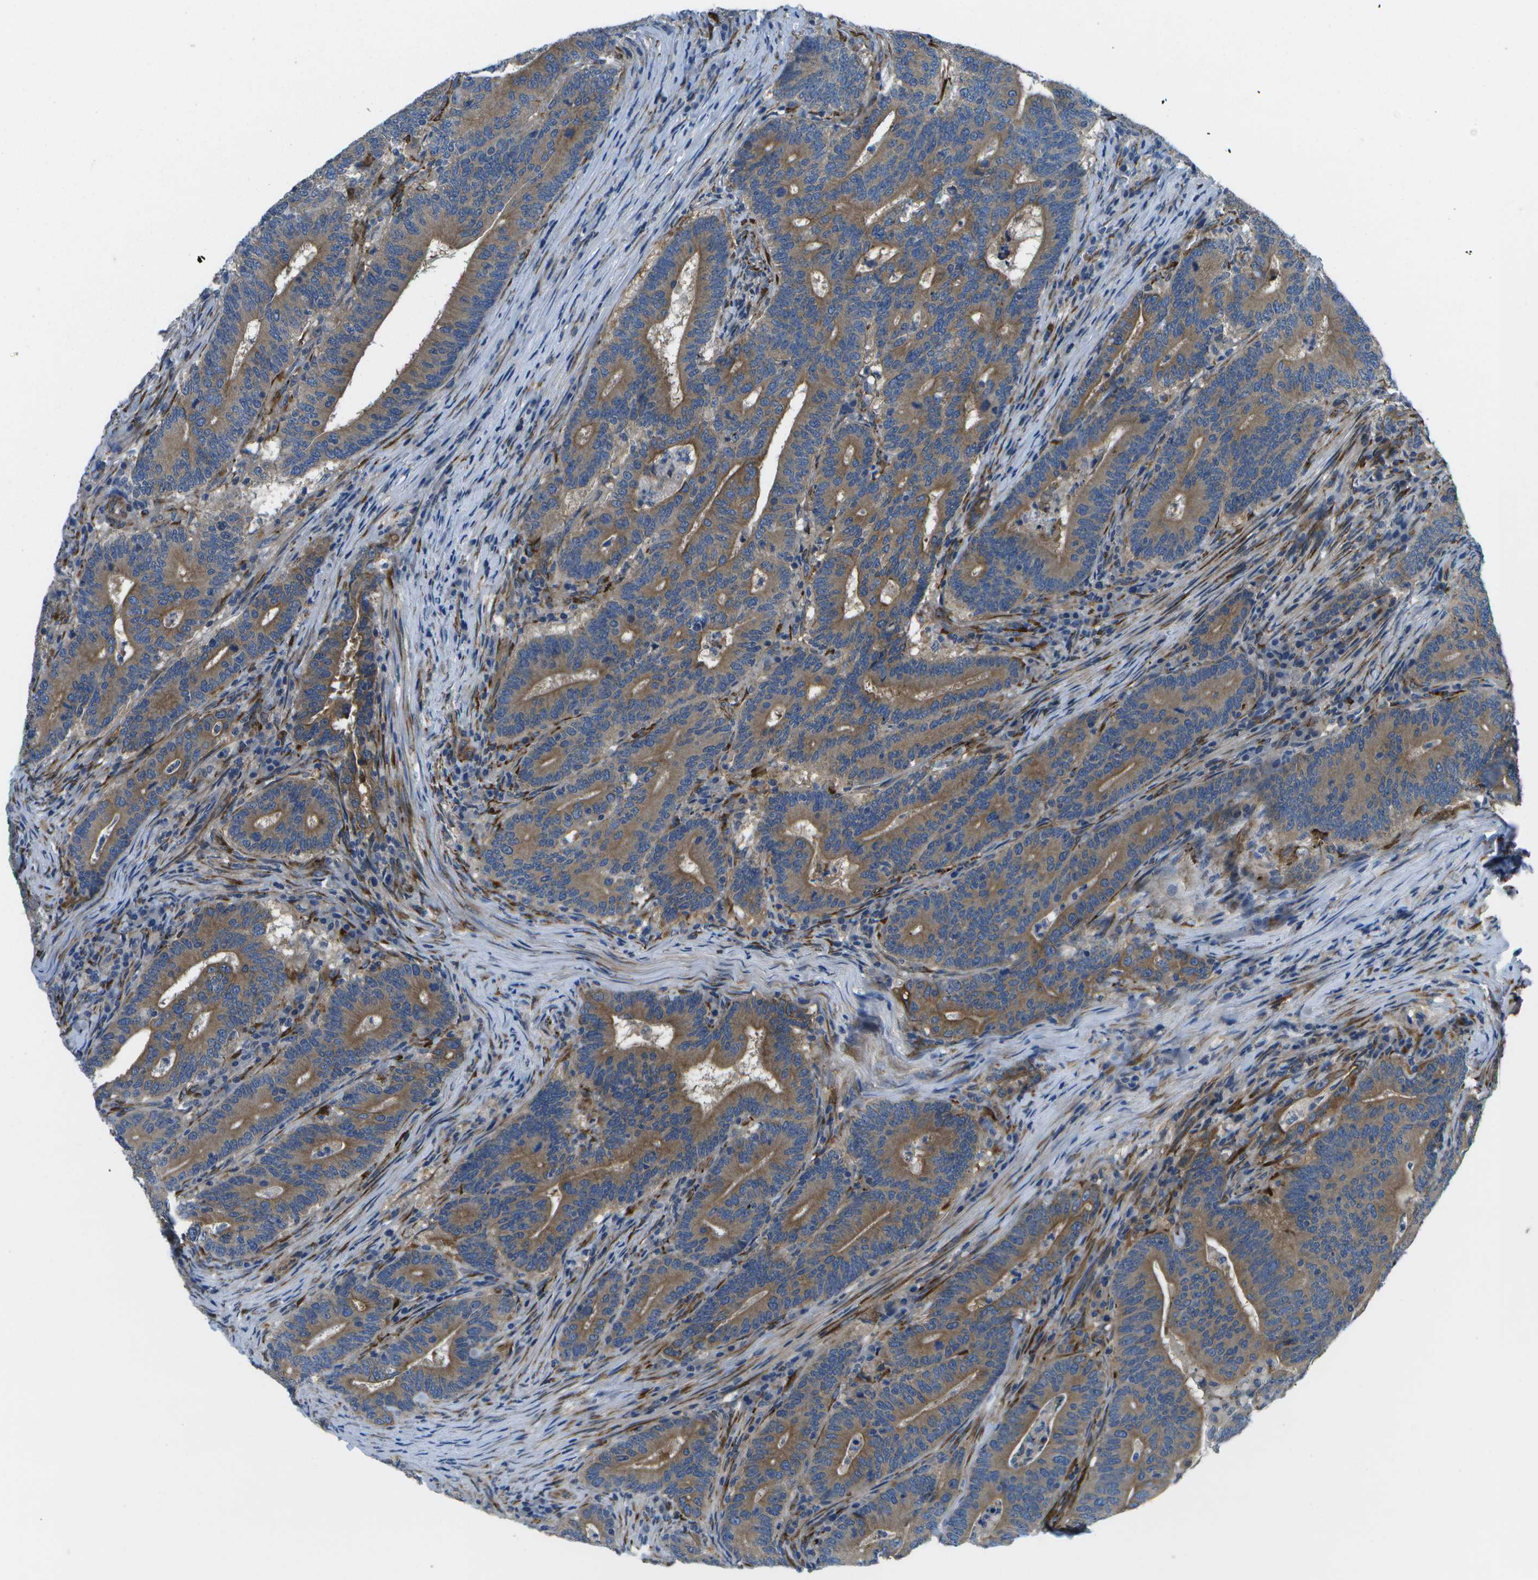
{"staining": {"intensity": "moderate", "quantity": "25%-75%", "location": "cytoplasmic/membranous"}, "tissue": "colorectal cancer", "cell_type": "Tumor cells", "image_type": "cancer", "snomed": [{"axis": "morphology", "description": "Normal tissue, NOS"}, {"axis": "morphology", "description": "Adenocarcinoma, NOS"}, {"axis": "topography", "description": "Colon"}], "caption": "Tumor cells display moderate cytoplasmic/membranous expression in approximately 25%-75% of cells in colorectal cancer (adenocarcinoma).", "gene": "P3H1", "patient": {"sex": "female", "age": 66}}